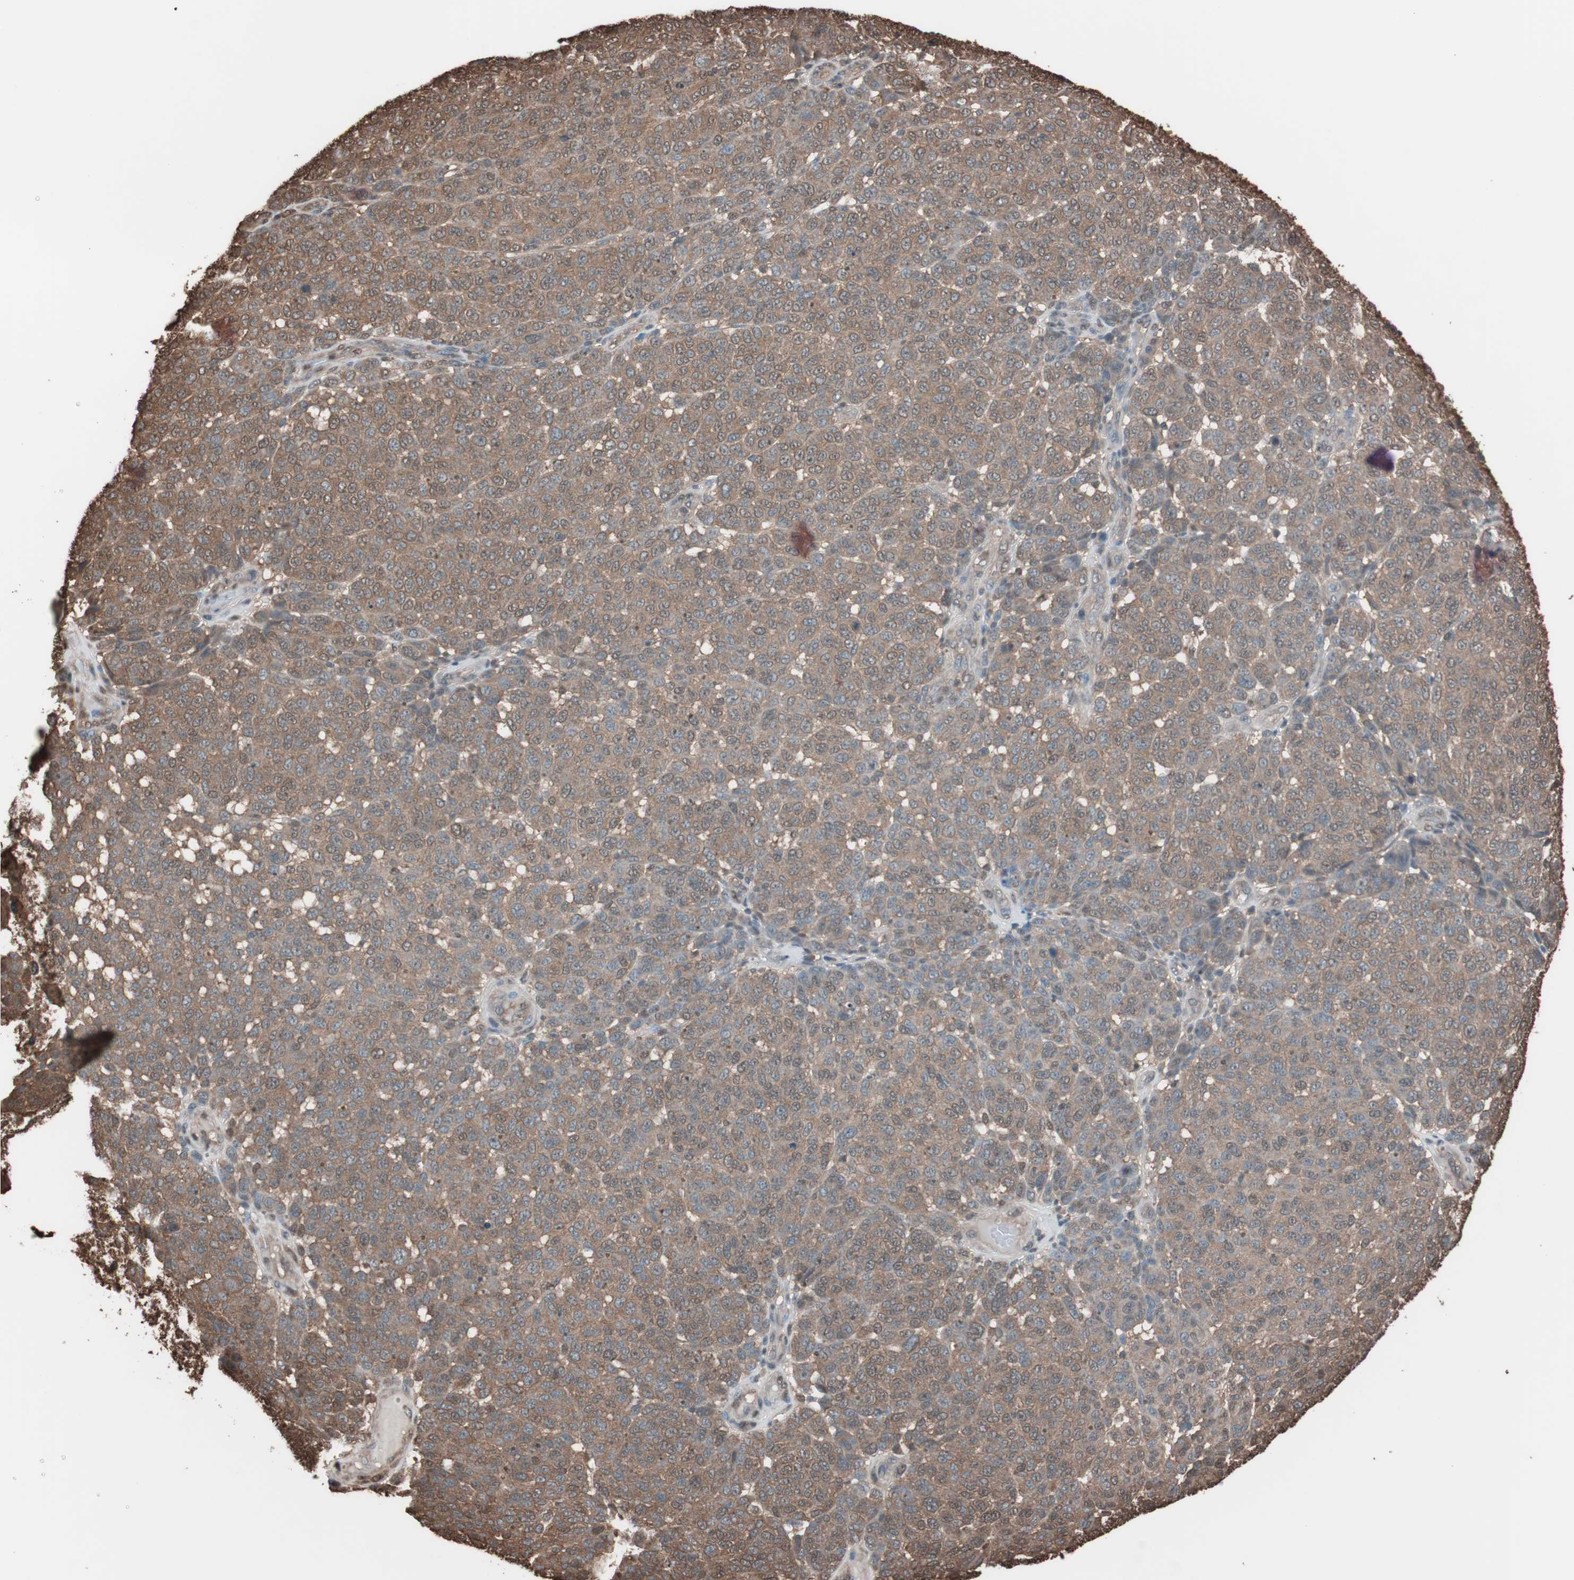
{"staining": {"intensity": "moderate", "quantity": ">75%", "location": "cytoplasmic/membranous"}, "tissue": "melanoma", "cell_type": "Tumor cells", "image_type": "cancer", "snomed": [{"axis": "morphology", "description": "Malignant melanoma, NOS"}, {"axis": "topography", "description": "Skin"}], "caption": "DAB (3,3'-diaminobenzidine) immunohistochemical staining of melanoma reveals moderate cytoplasmic/membranous protein expression in about >75% of tumor cells.", "gene": "CALM2", "patient": {"sex": "male", "age": 59}}